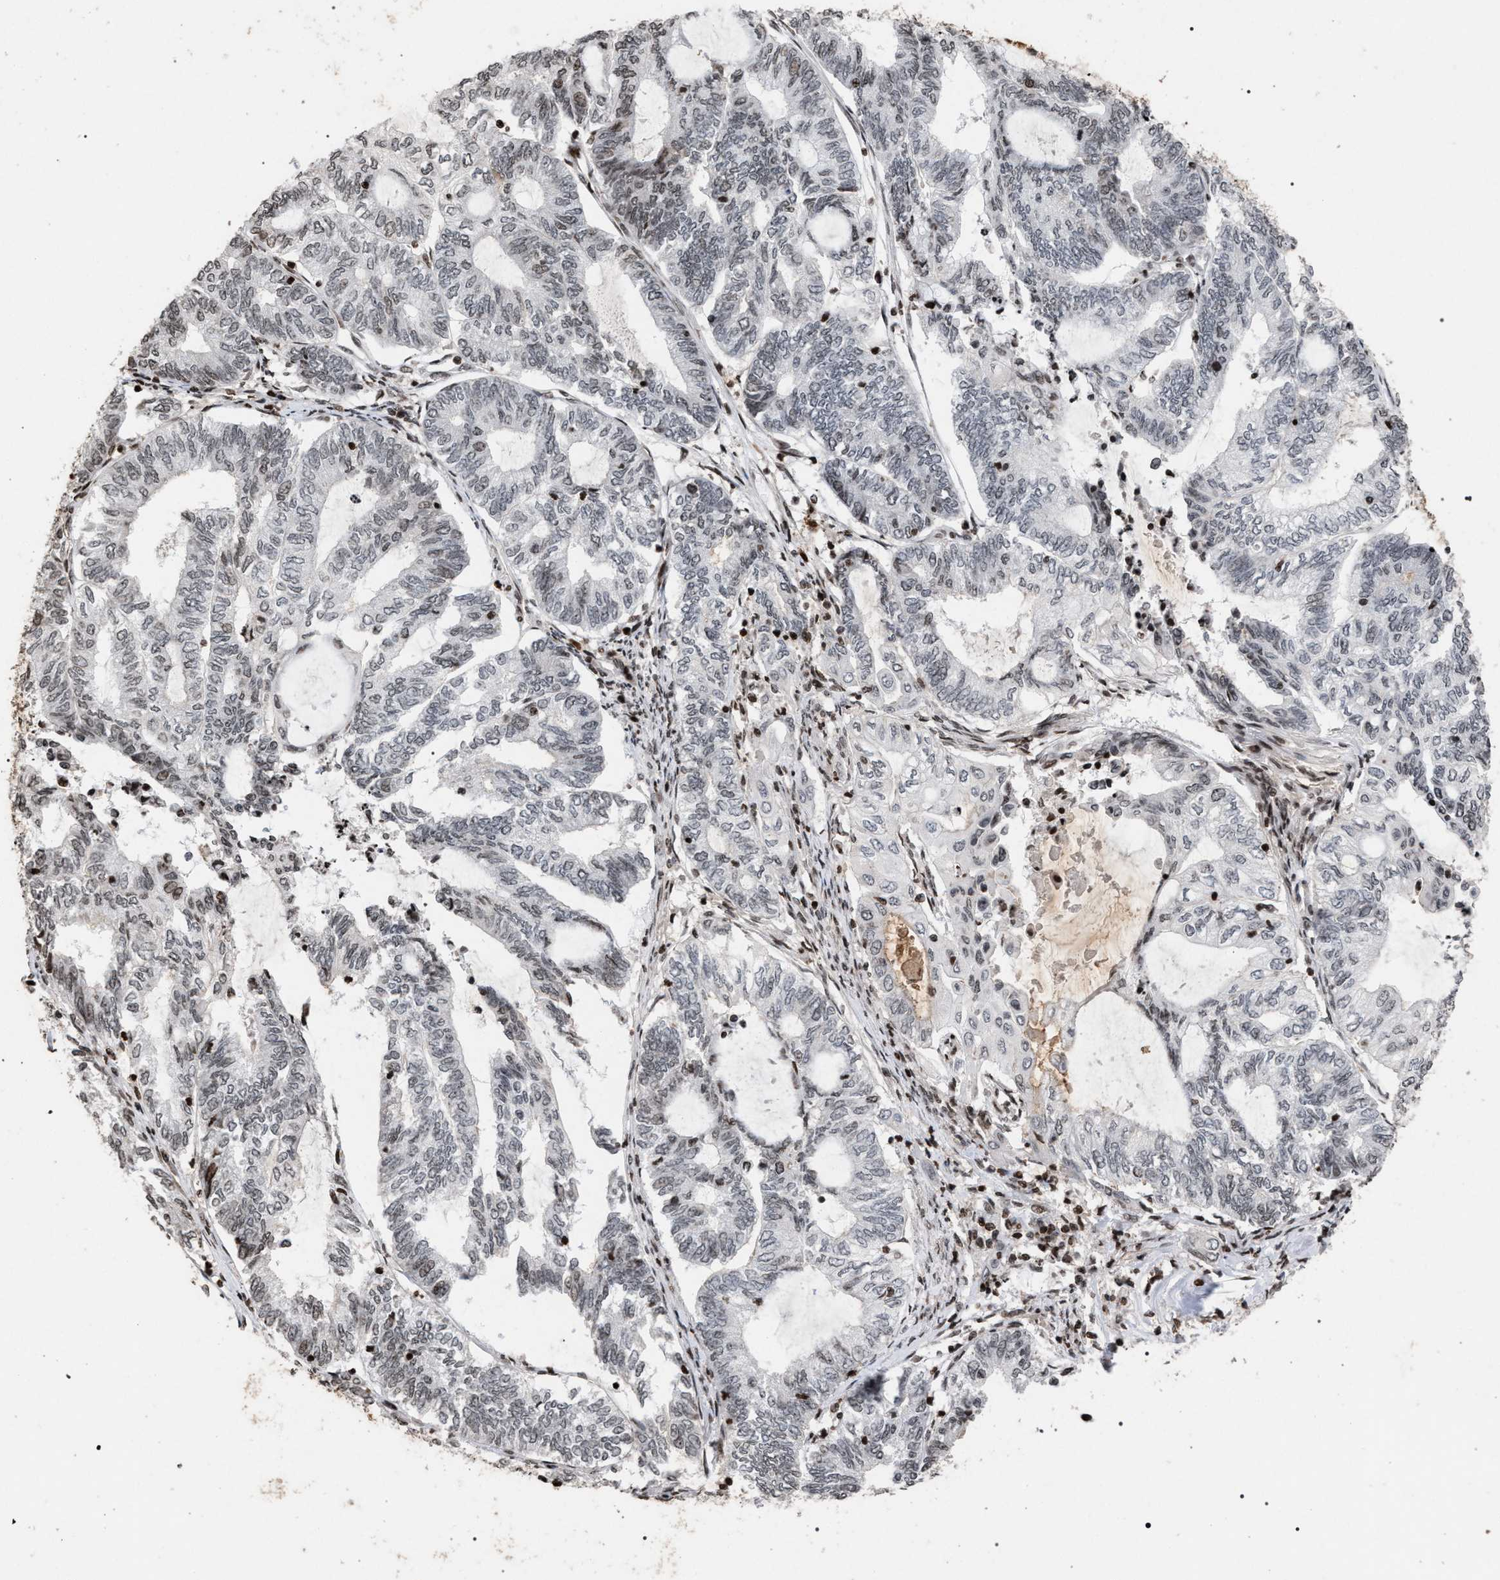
{"staining": {"intensity": "weak", "quantity": "<25%", "location": "nuclear"}, "tissue": "endometrial cancer", "cell_type": "Tumor cells", "image_type": "cancer", "snomed": [{"axis": "morphology", "description": "Adenocarcinoma, NOS"}, {"axis": "topography", "description": "Uterus"}, {"axis": "topography", "description": "Endometrium"}], "caption": "High power microscopy image of an IHC photomicrograph of endometrial cancer, revealing no significant staining in tumor cells. The staining is performed using DAB brown chromogen with nuclei counter-stained in using hematoxylin.", "gene": "FOXD3", "patient": {"sex": "female", "age": 70}}